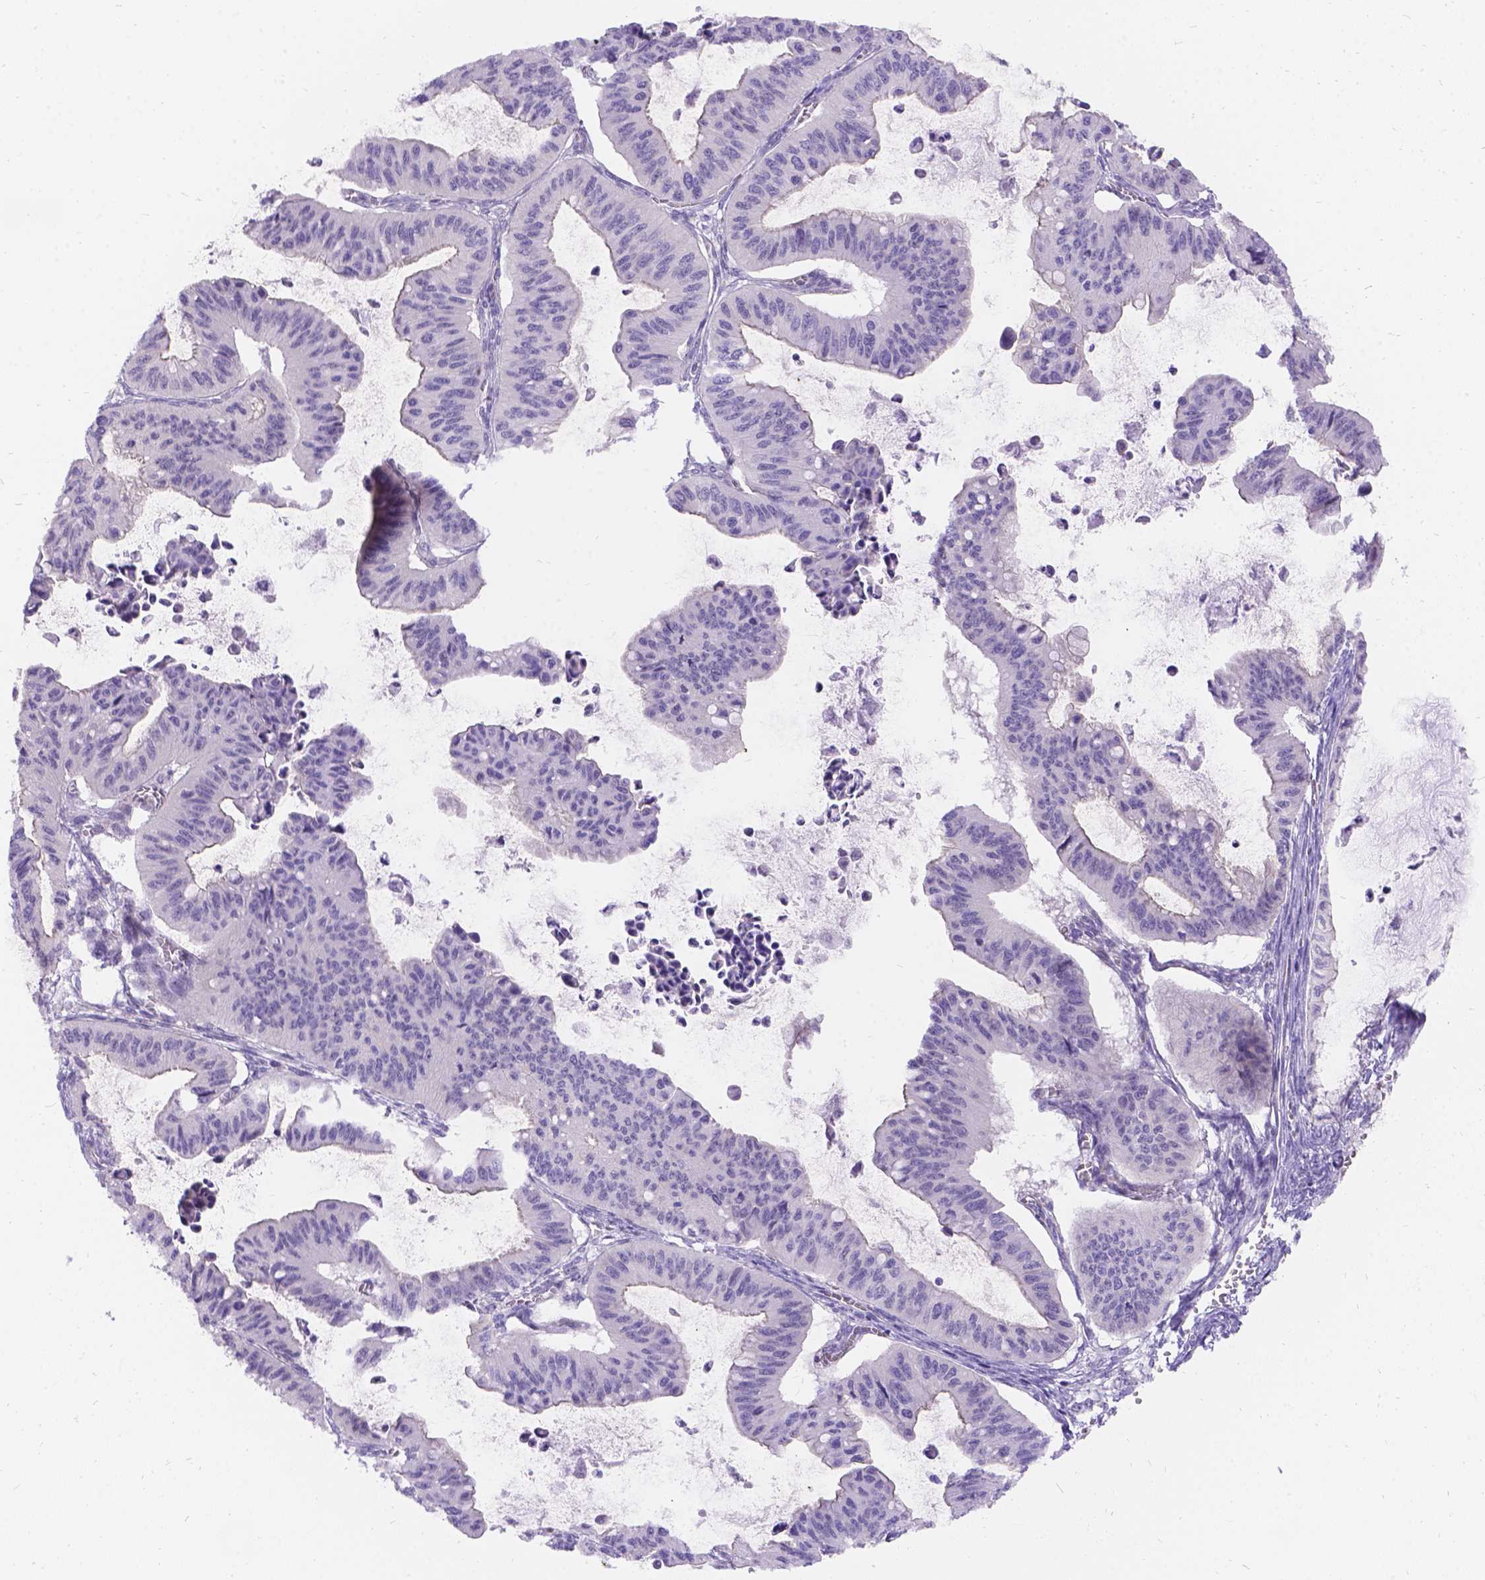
{"staining": {"intensity": "negative", "quantity": "none", "location": "none"}, "tissue": "ovarian cancer", "cell_type": "Tumor cells", "image_type": "cancer", "snomed": [{"axis": "morphology", "description": "Cystadenocarcinoma, mucinous, NOS"}, {"axis": "topography", "description": "Ovary"}], "caption": "This is an immunohistochemistry (IHC) photomicrograph of ovarian cancer (mucinous cystadenocarcinoma). There is no staining in tumor cells.", "gene": "PALS1", "patient": {"sex": "female", "age": 72}}